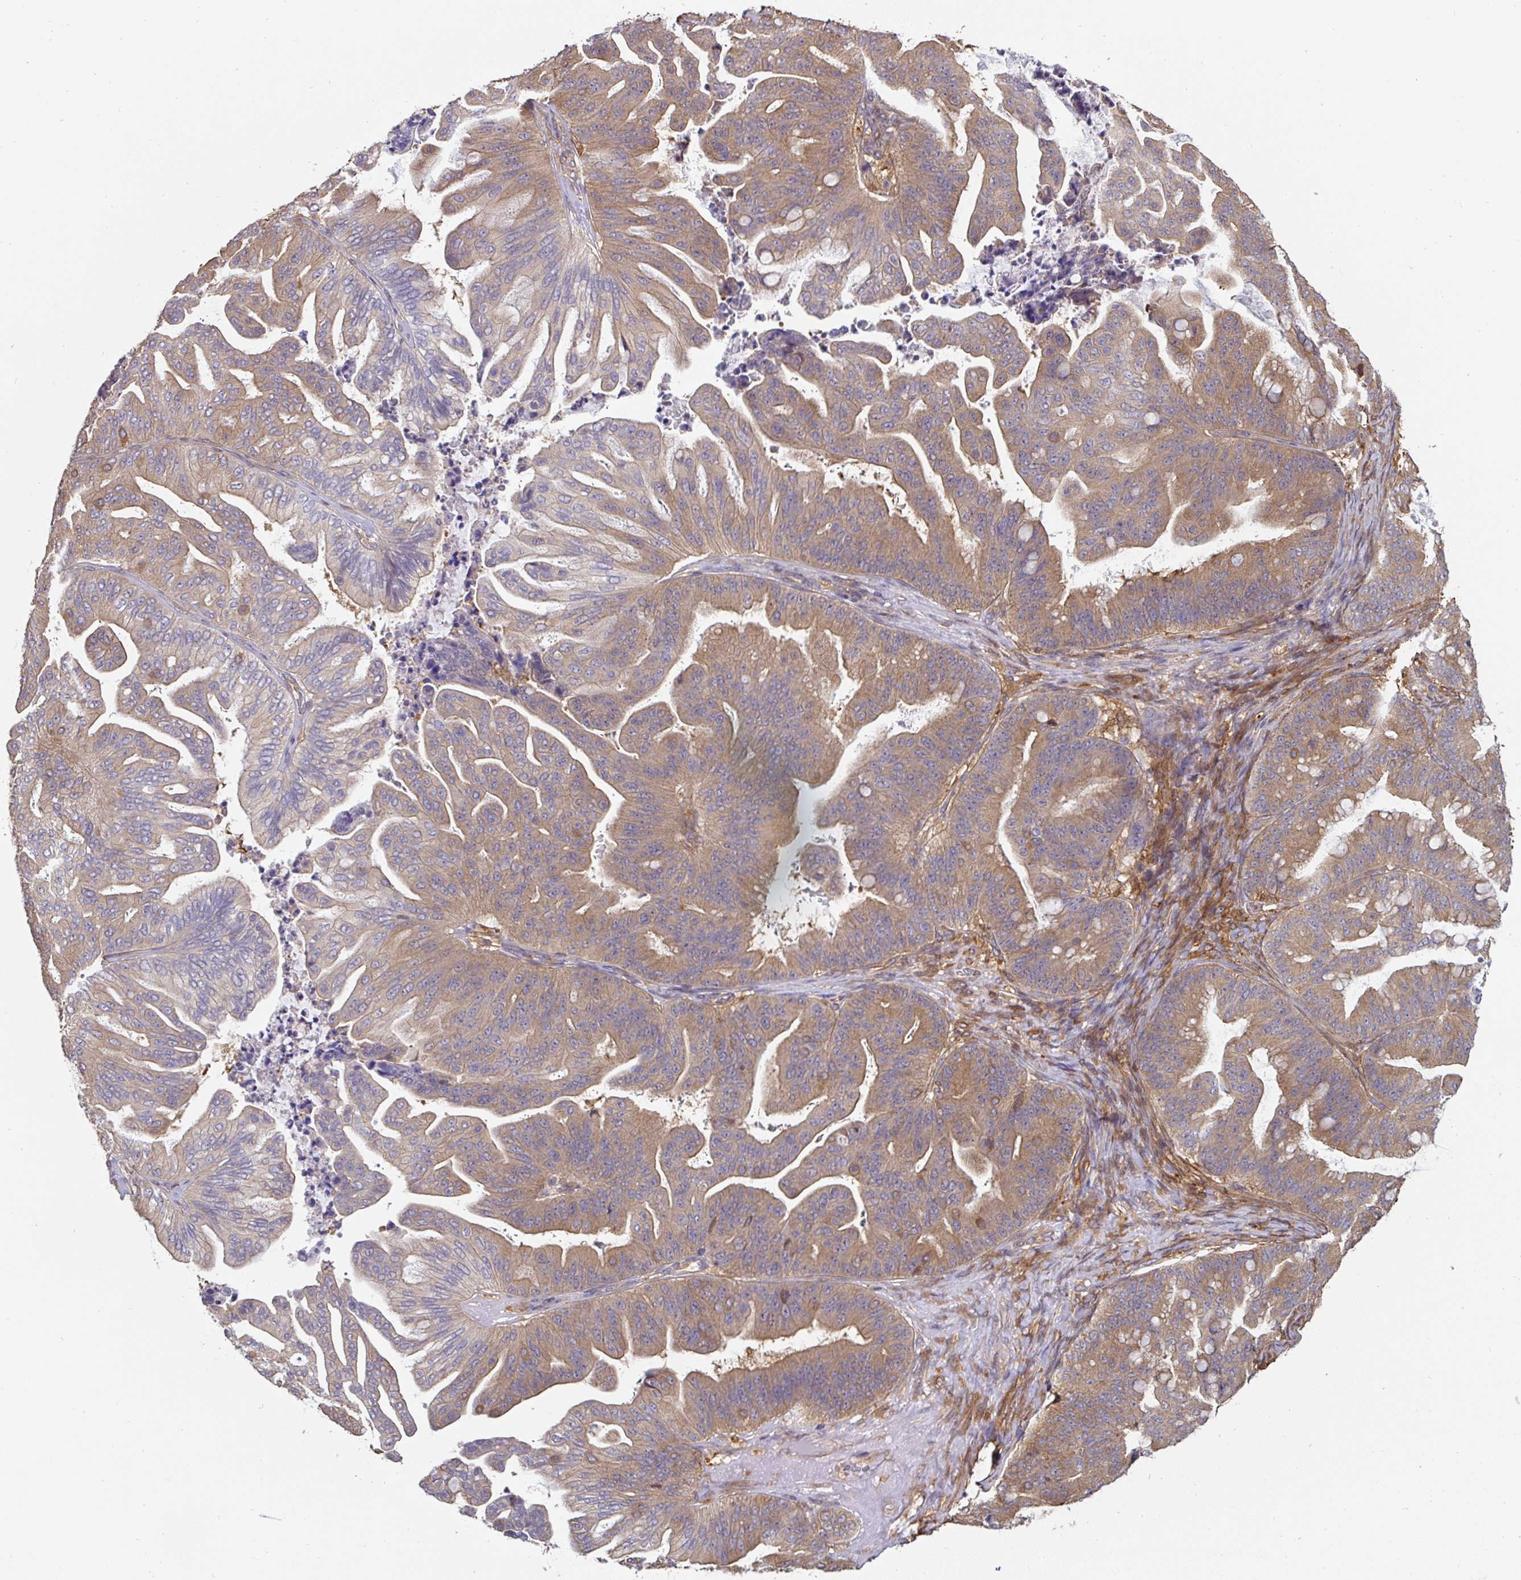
{"staining": {"intensity": "moderate", "quantity": ">75%", "location": "cytoplasmic/membranous"}, "tissue": "ovarian cancer", "cell_type": "Tumor cells", "image_type": "cancer", "snomed": [{"axis": "morphology", "description": "Cystadenocarcinoma, mucinous, NOS"}, {"axis": "topography", "description": "Ovary"}], "caption": "A histopathology image showing moderate cytoplasmic/membranous staining in about >75% of tumor cells in ovarian cancer (mucinous cystadenocarcinoma), as visualized by brown immunohistochemical staining.", "gene": "ST13", "patient": {"sex": "female", "age": 67}}